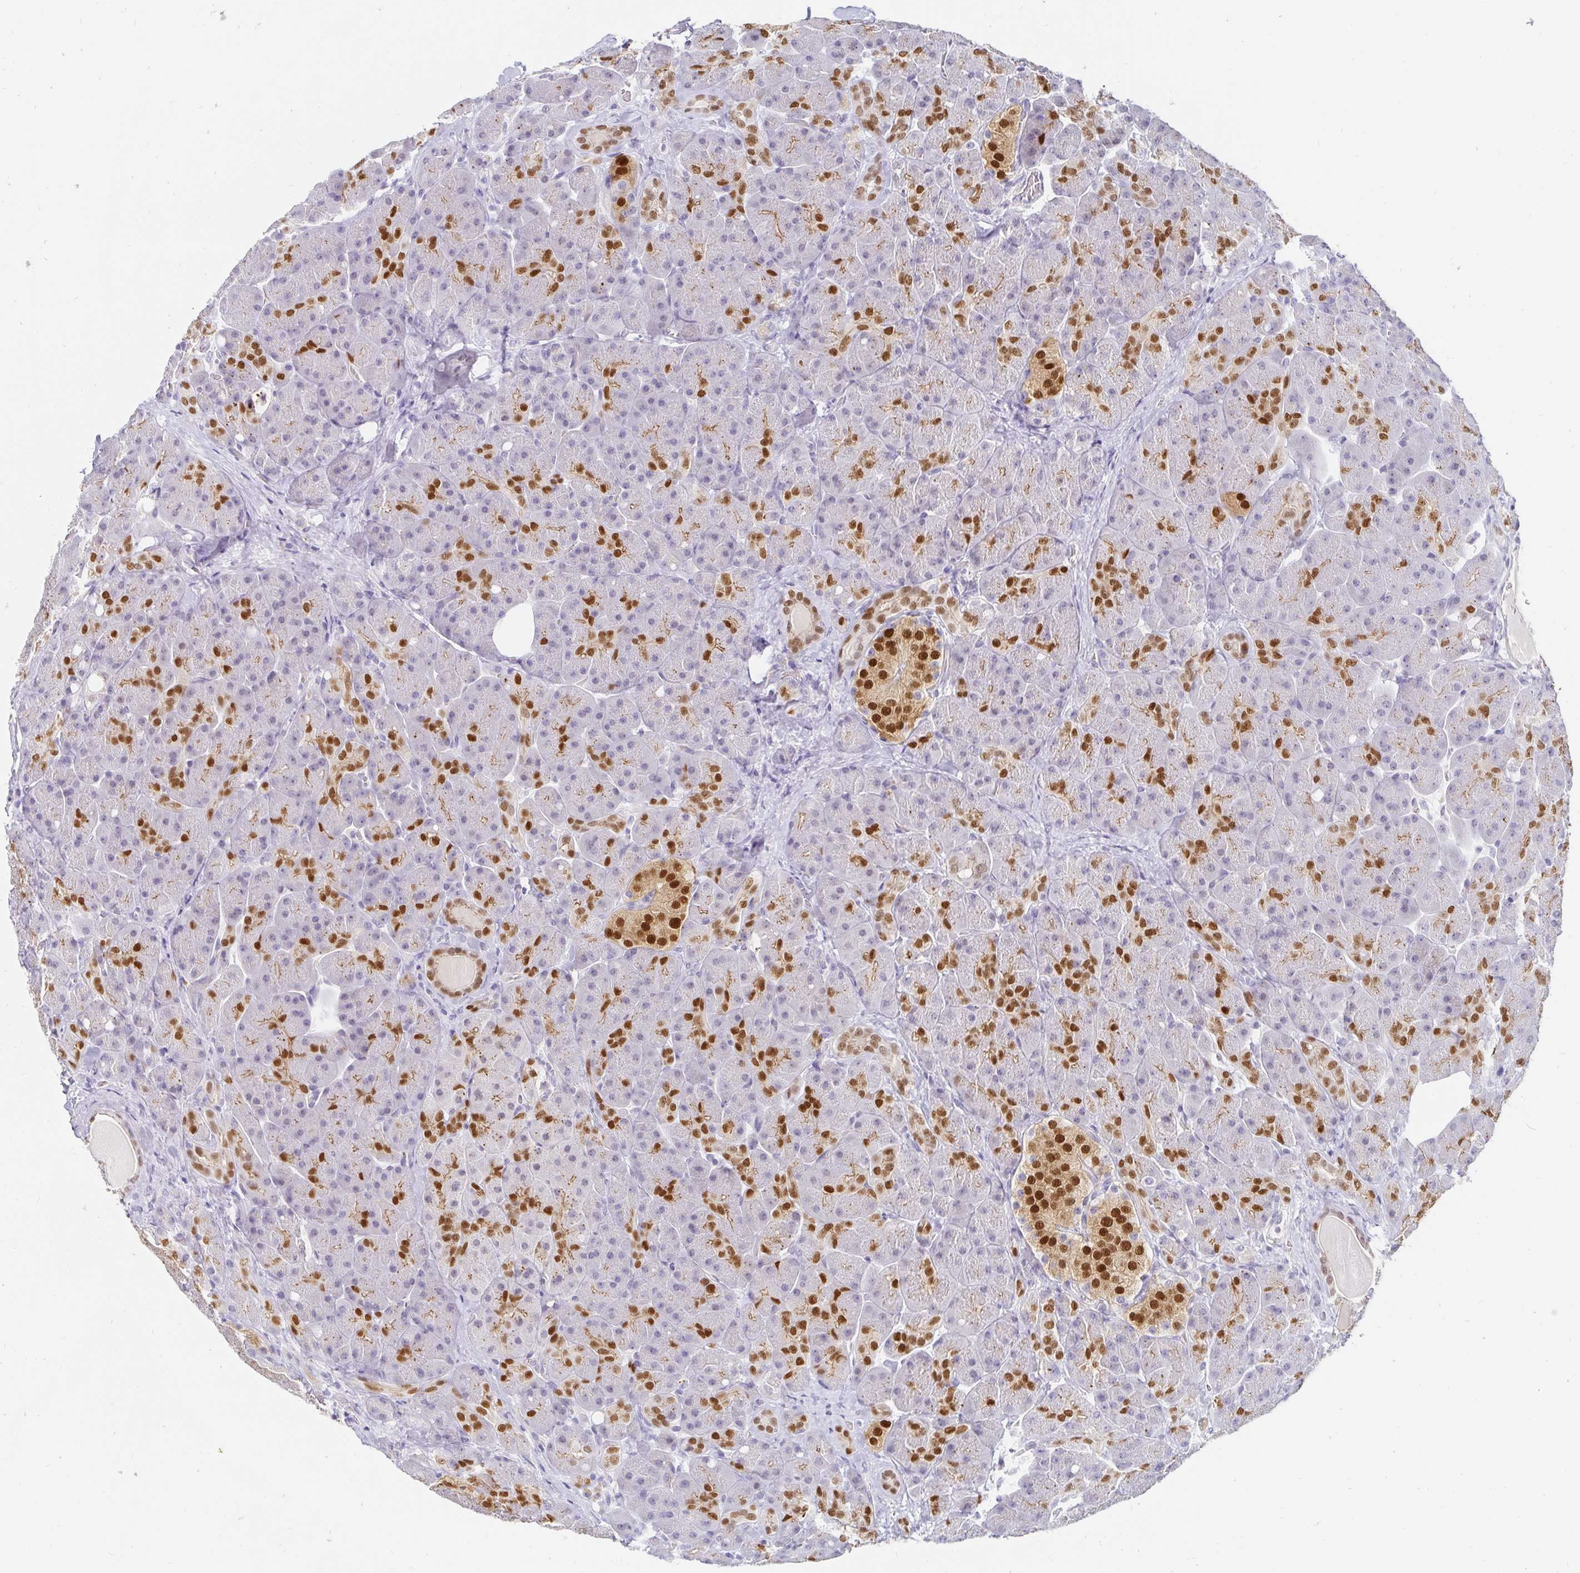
{"staining": {"intensity": "strong", "quantity": "25%-75%", "location": "nuclear"}, "tissue": "pancreas", "cell_type": "Exocrine glandular cells", "image_type": "normal", "snomed": [{"axis": "morphology", "description": "Normal tissue, NOS"}, {"axis": "topography", "description": "Pancreas"}], "caption": "Immunohistochemical staining of normal pancreas displays 25%-75% levels of strong nuclear protein expression in approximately 25%-75% of exocrine glandular cells. (DAB IHC, brown staining for protein, blue staining for nuclei).", "gene": "PDX1", "patient": {"sex": "male", "age": 55}}